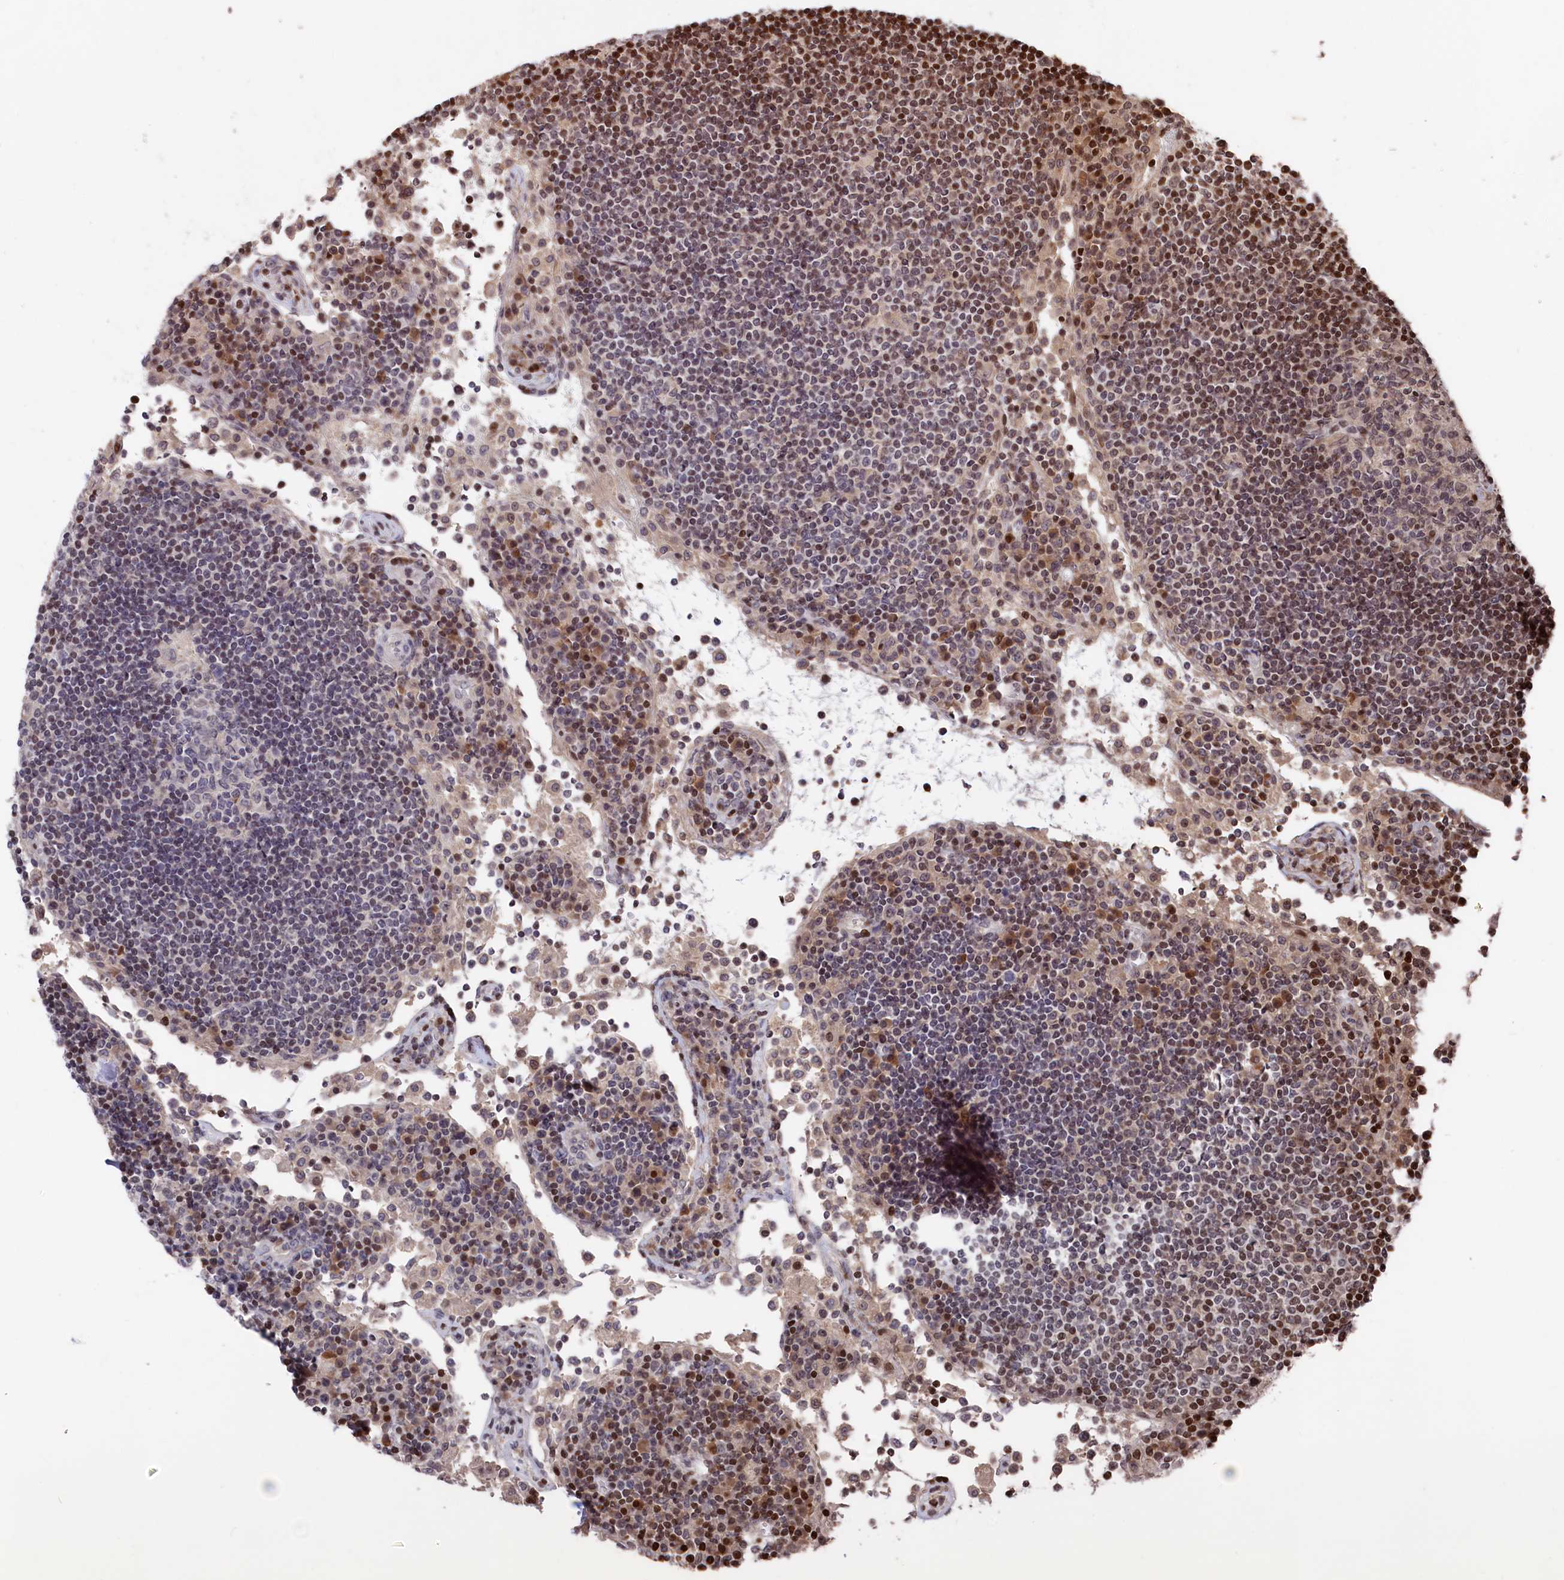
{"staining": {"intensity": "moderate", "quantity": "<25%", "location": "nuclear"}, "tissue": "lymph node", "cell_type": "Germinal center cells", "image_type": "normal", "snomed": [{"axis": "morphology", "description": "Normal tissue, NOS"}, {"axis": "topography", "description": "Lymph node"}], "caption": "Unremarkable lymph node displays moderate nuclear staining in about <25% of germinal center cells (IHC, brightfield microscopy, high magnification)..", "gene": "MCF2L2", "patient": {"sex": "female", "age": 53}}